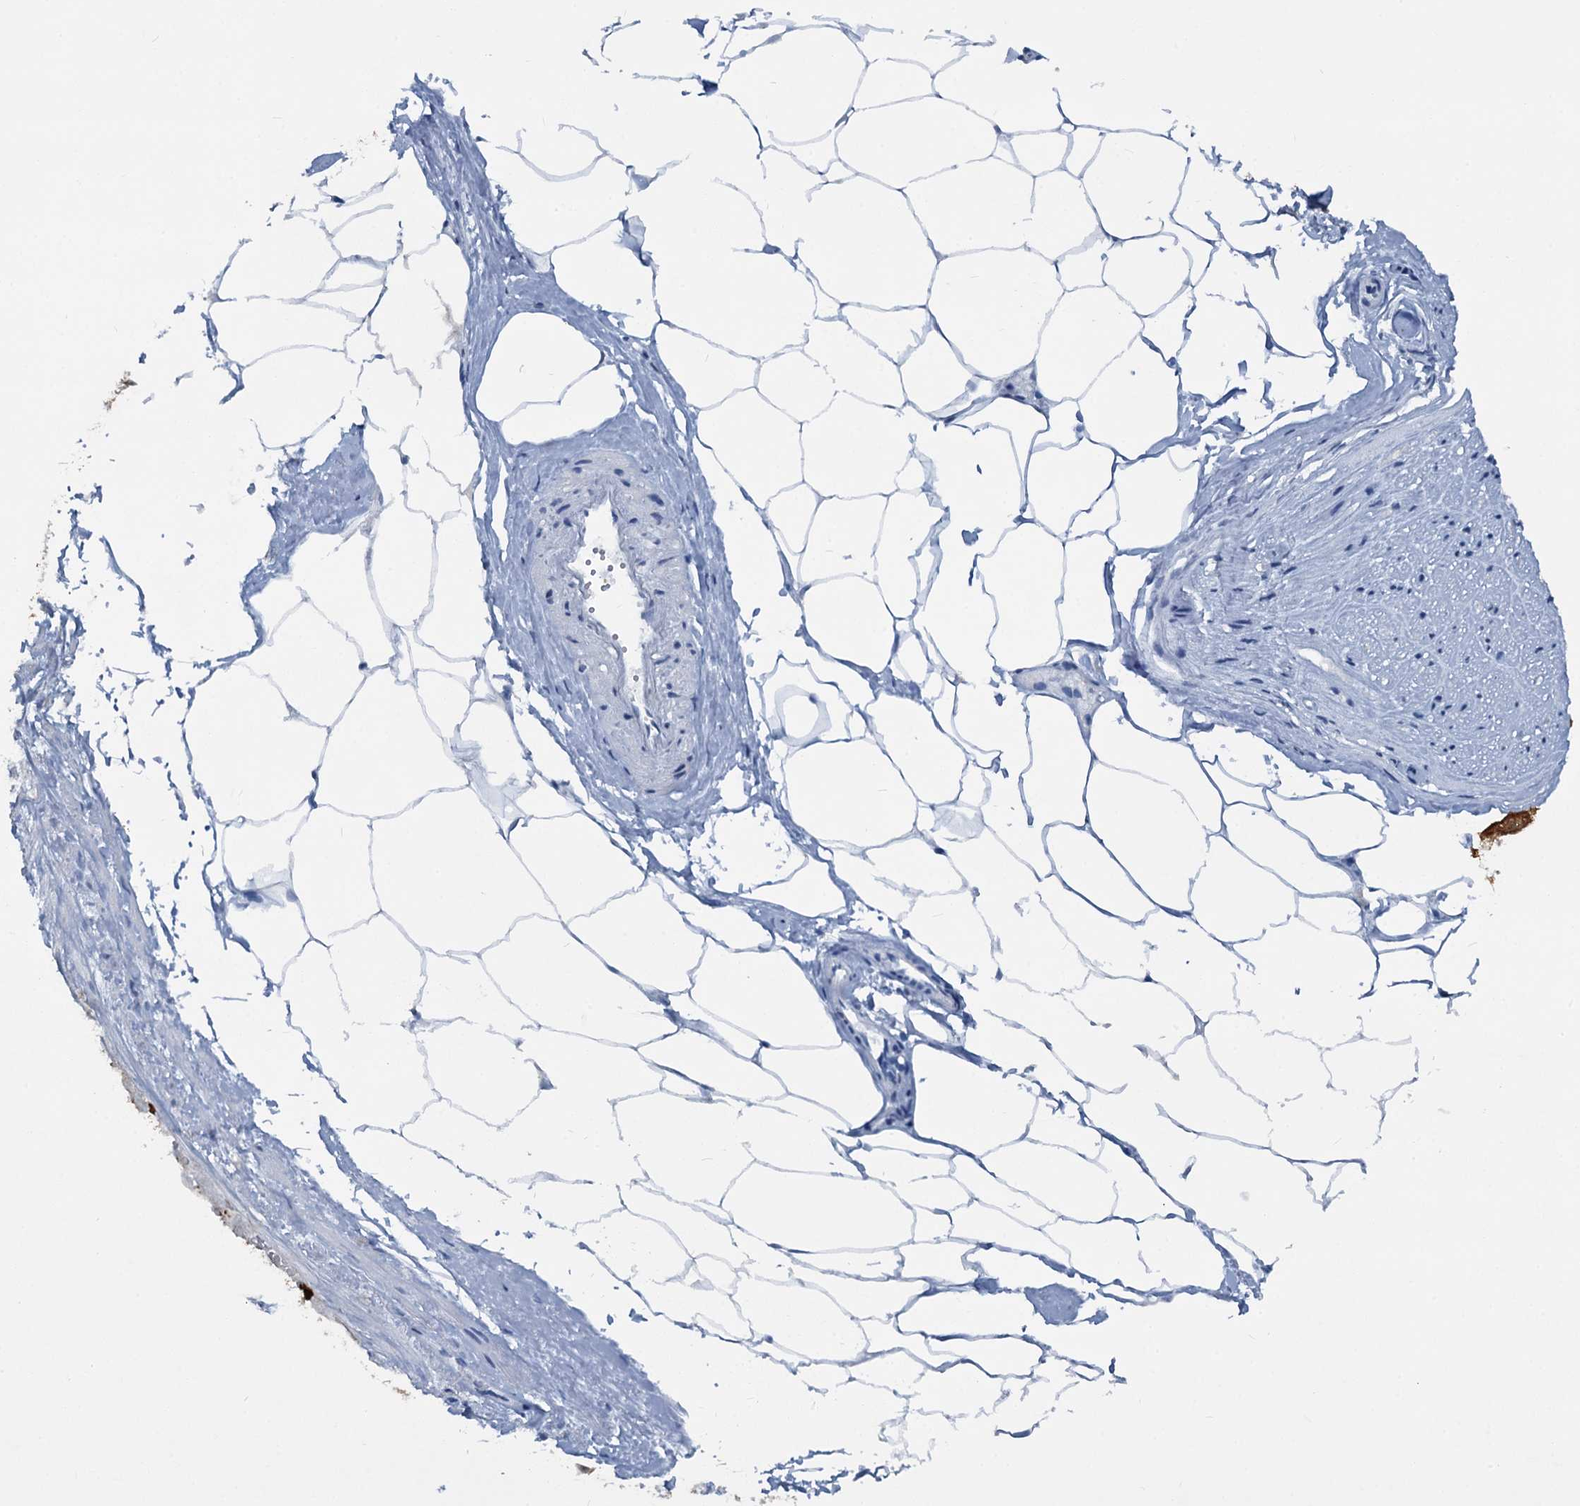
{"staining": {"intensity": "moderate", "quantity": "25%-75%", "location": "cytoplasmic/membranous"}, "tissue": "adipose tissue", "cell_type": "Adipocytes", "image_type": "normal", "snomed": [{"axis": "morphology", "description": "Normal tissue, NOS"}, {"axis": "morphology", "description": "Adenocarcinoma, Low grade"}, {"axis": "topography", "description": "Prostate"}, {"axis": "topography", "description": "Peripheral nerve tissue"}], "caption": "Adipose tissue stained with immunohistochemistry (IHC) exhibits moderate cytoplasmic/membranous positivity in about 25%-75% of adipocytes. (Stains: DAB in brown, nuclei in blue, Microscopy: brightfield microscopy at high magnification).", "gene": "GPI", "patient": {"sex": "male", "age": 63}}